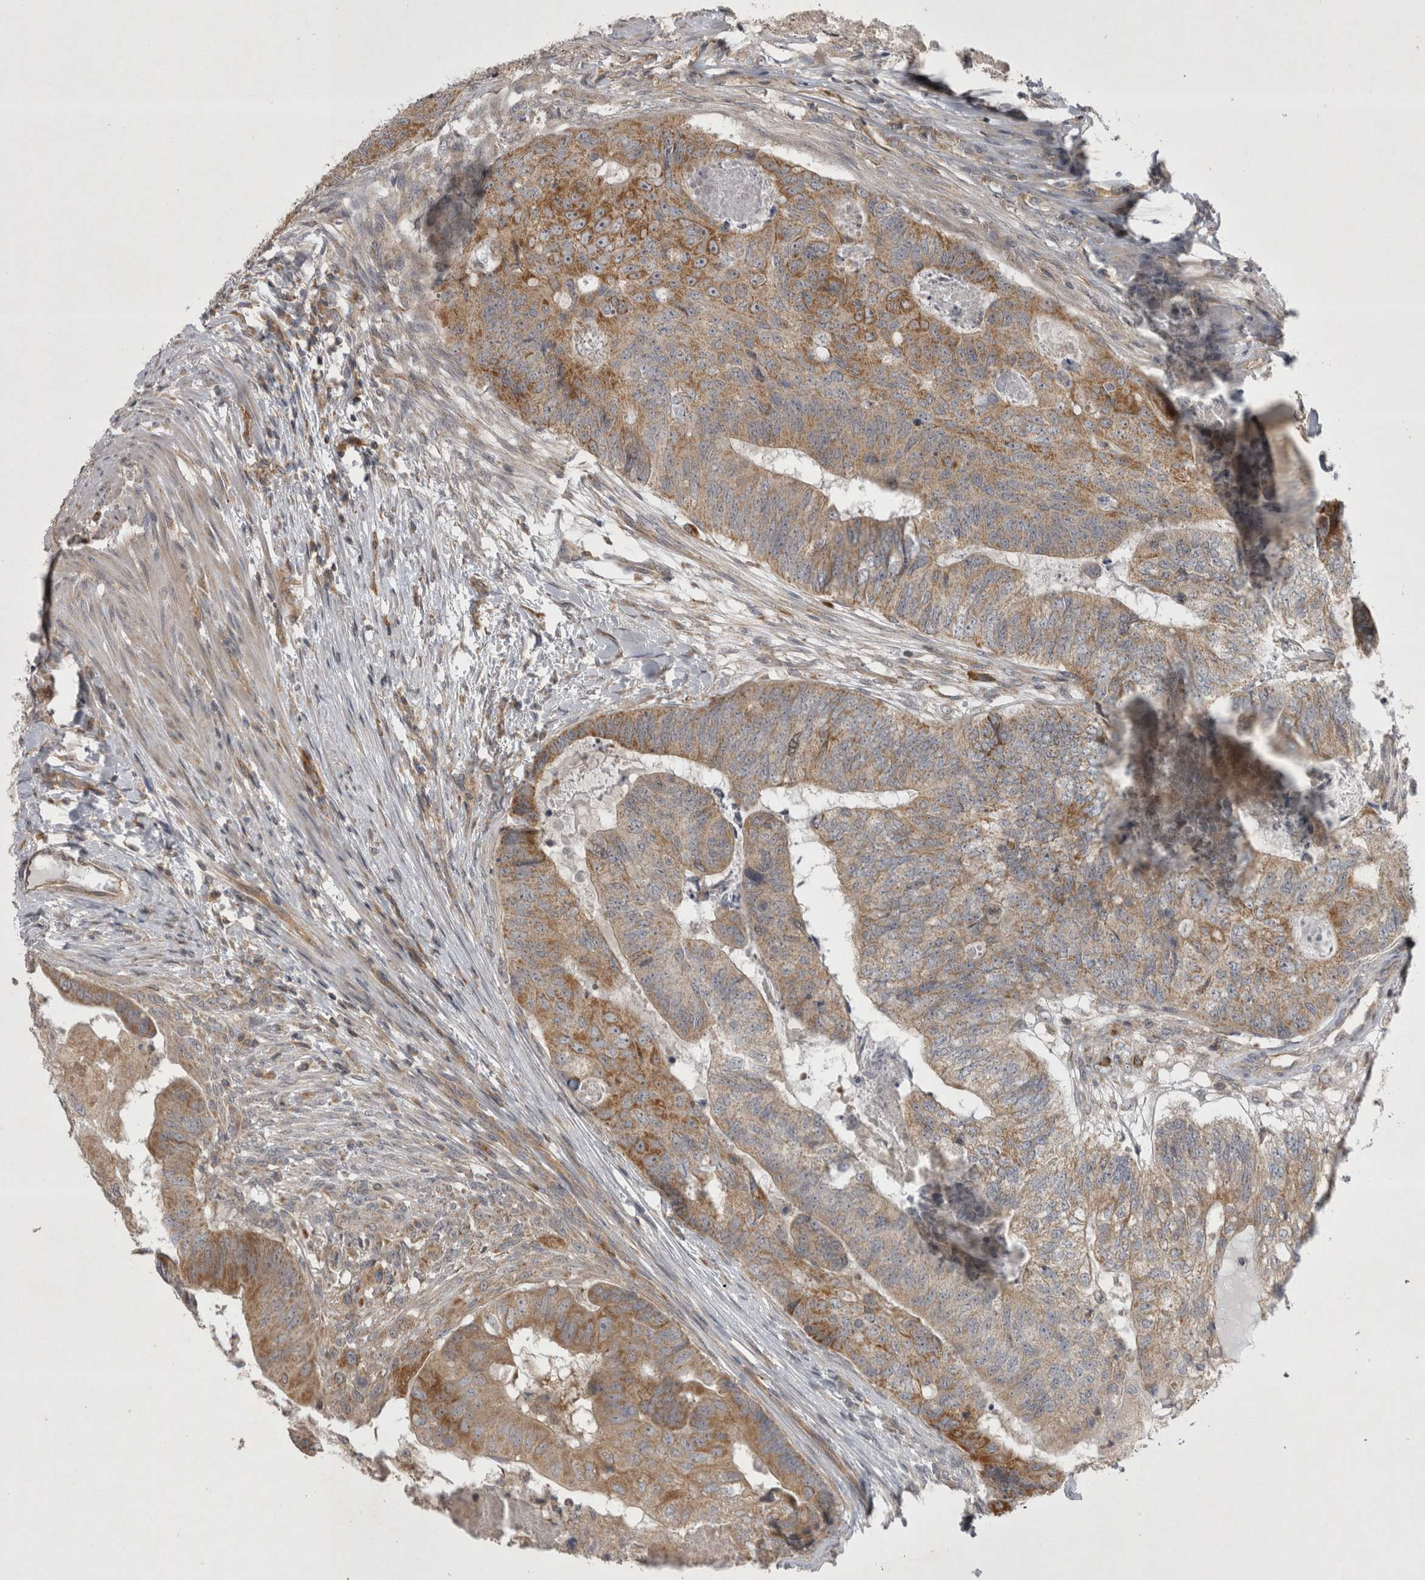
{"staining": {"intensity": "moderate", "quantity": ">75%", "location": "cytoplasmic/membranous"}, "tissue": "colorectal cancer", "cell_type": "Tumor cells", "image_type": "cancer", "snomed": [{"axis": "morphology", "description": "Adenocarcinoma, NOS"}, {"axis": "topography", "description": "Colon"}], "caption": "Colorectal cancer (adenocarcinoma) stained with a protein marker demonstrates moderate staining in tumor cells.", "gene": "TSPOAP1", "patient": {"sex": "female", "age": 67}}